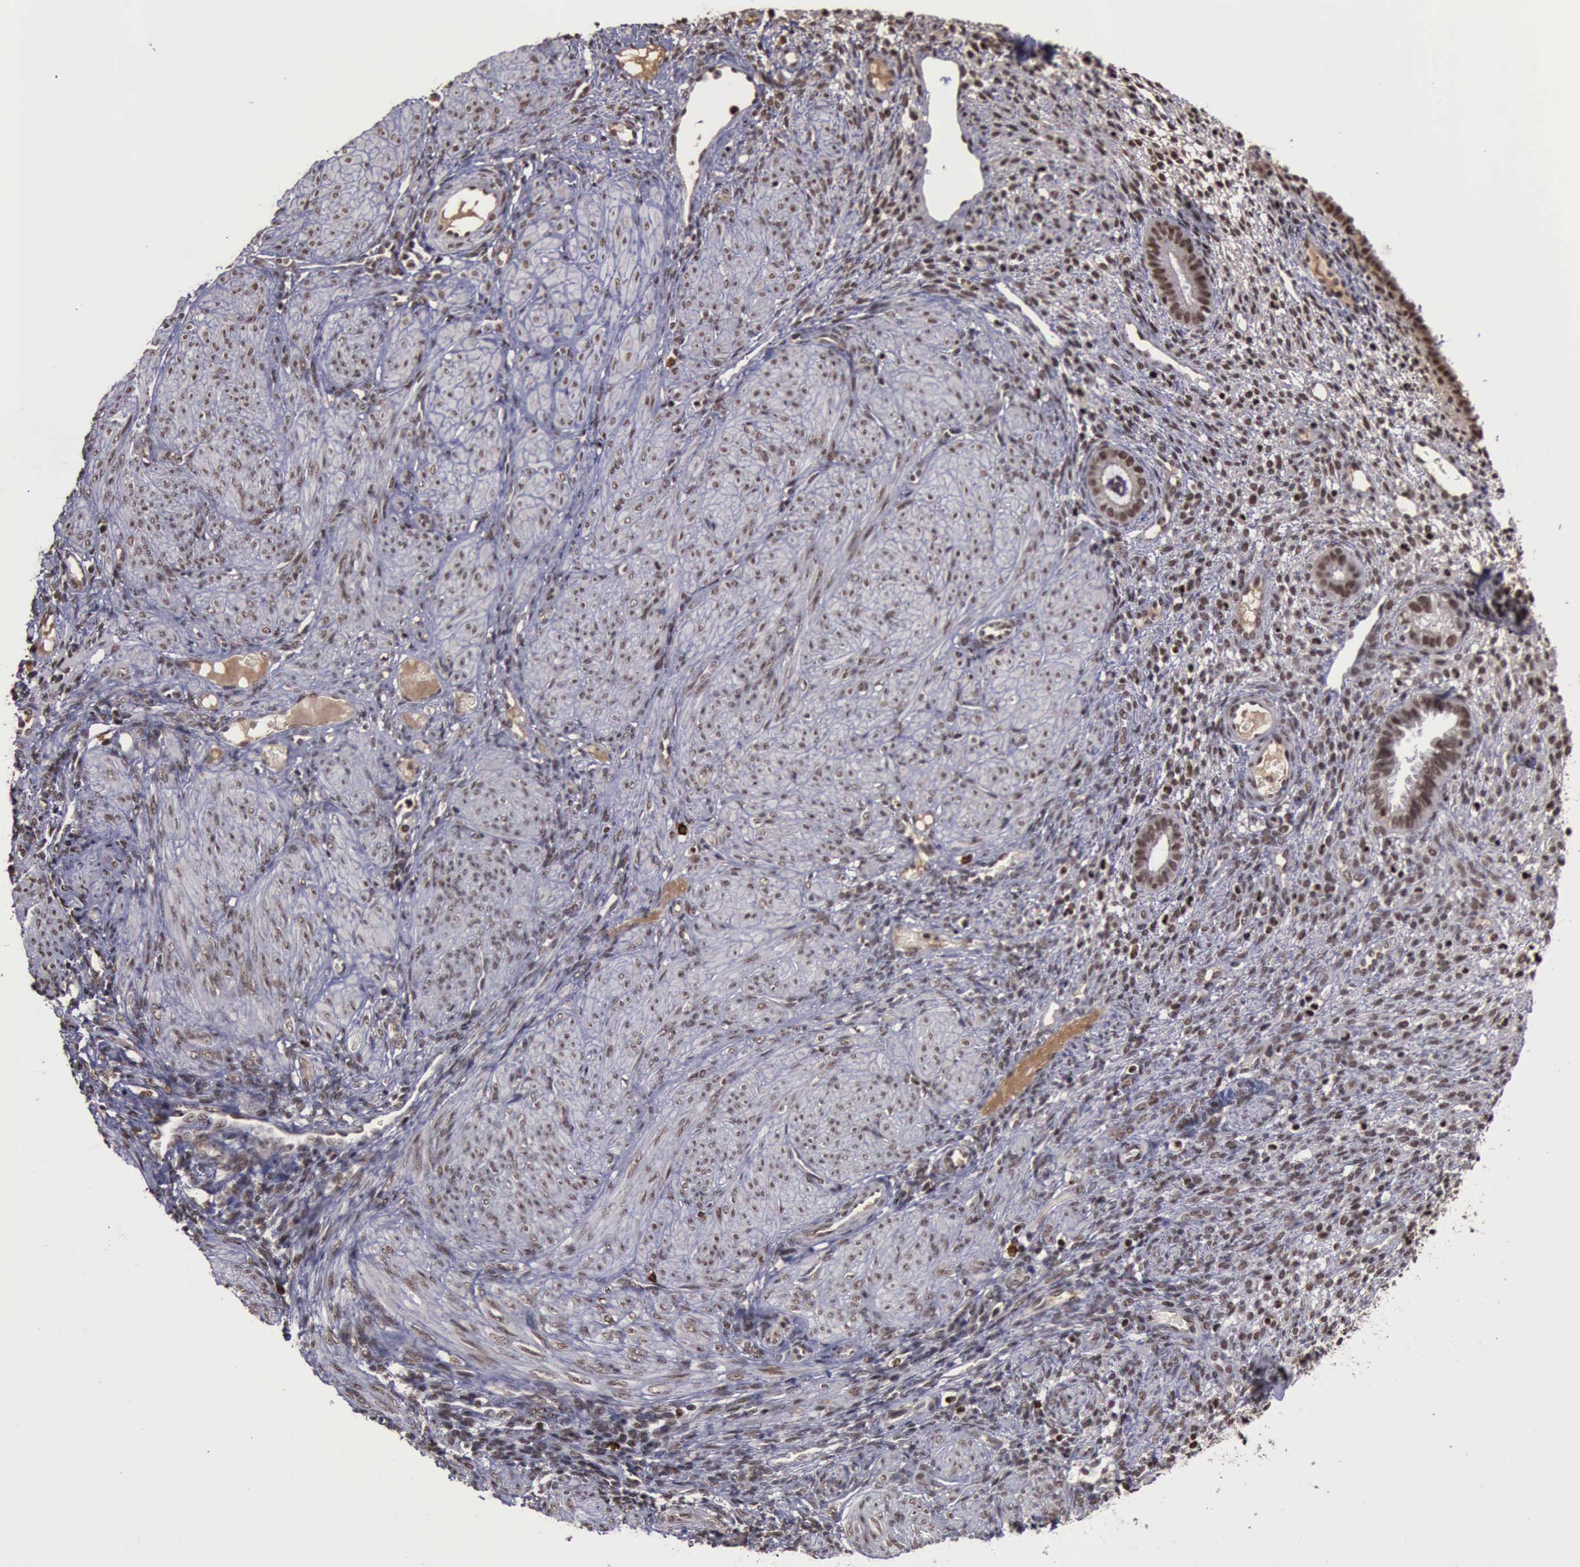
{"staining": {"intensity": "moderate", "quantity": ">75%", "location": "cytoplasmic/membranous,nuclear"}, "tissue": "endometrium", "cell_type": "Cells in endometrial stroma", "image_type": "normal", "snomed": [{"axis": "morphology", "description": "Normal tissue, NOS"}, {"axis": "topography", "description": "Endometrium"}], "caption": "Human endometrium stained for a protein (brown) displays moderate cytoplasmic/membranous,nuclear positive staining in approximately >75% of cells in endometrial stroma.", "gene": "TRMT2A", "patient": {"sex": "female", "age": 72}}